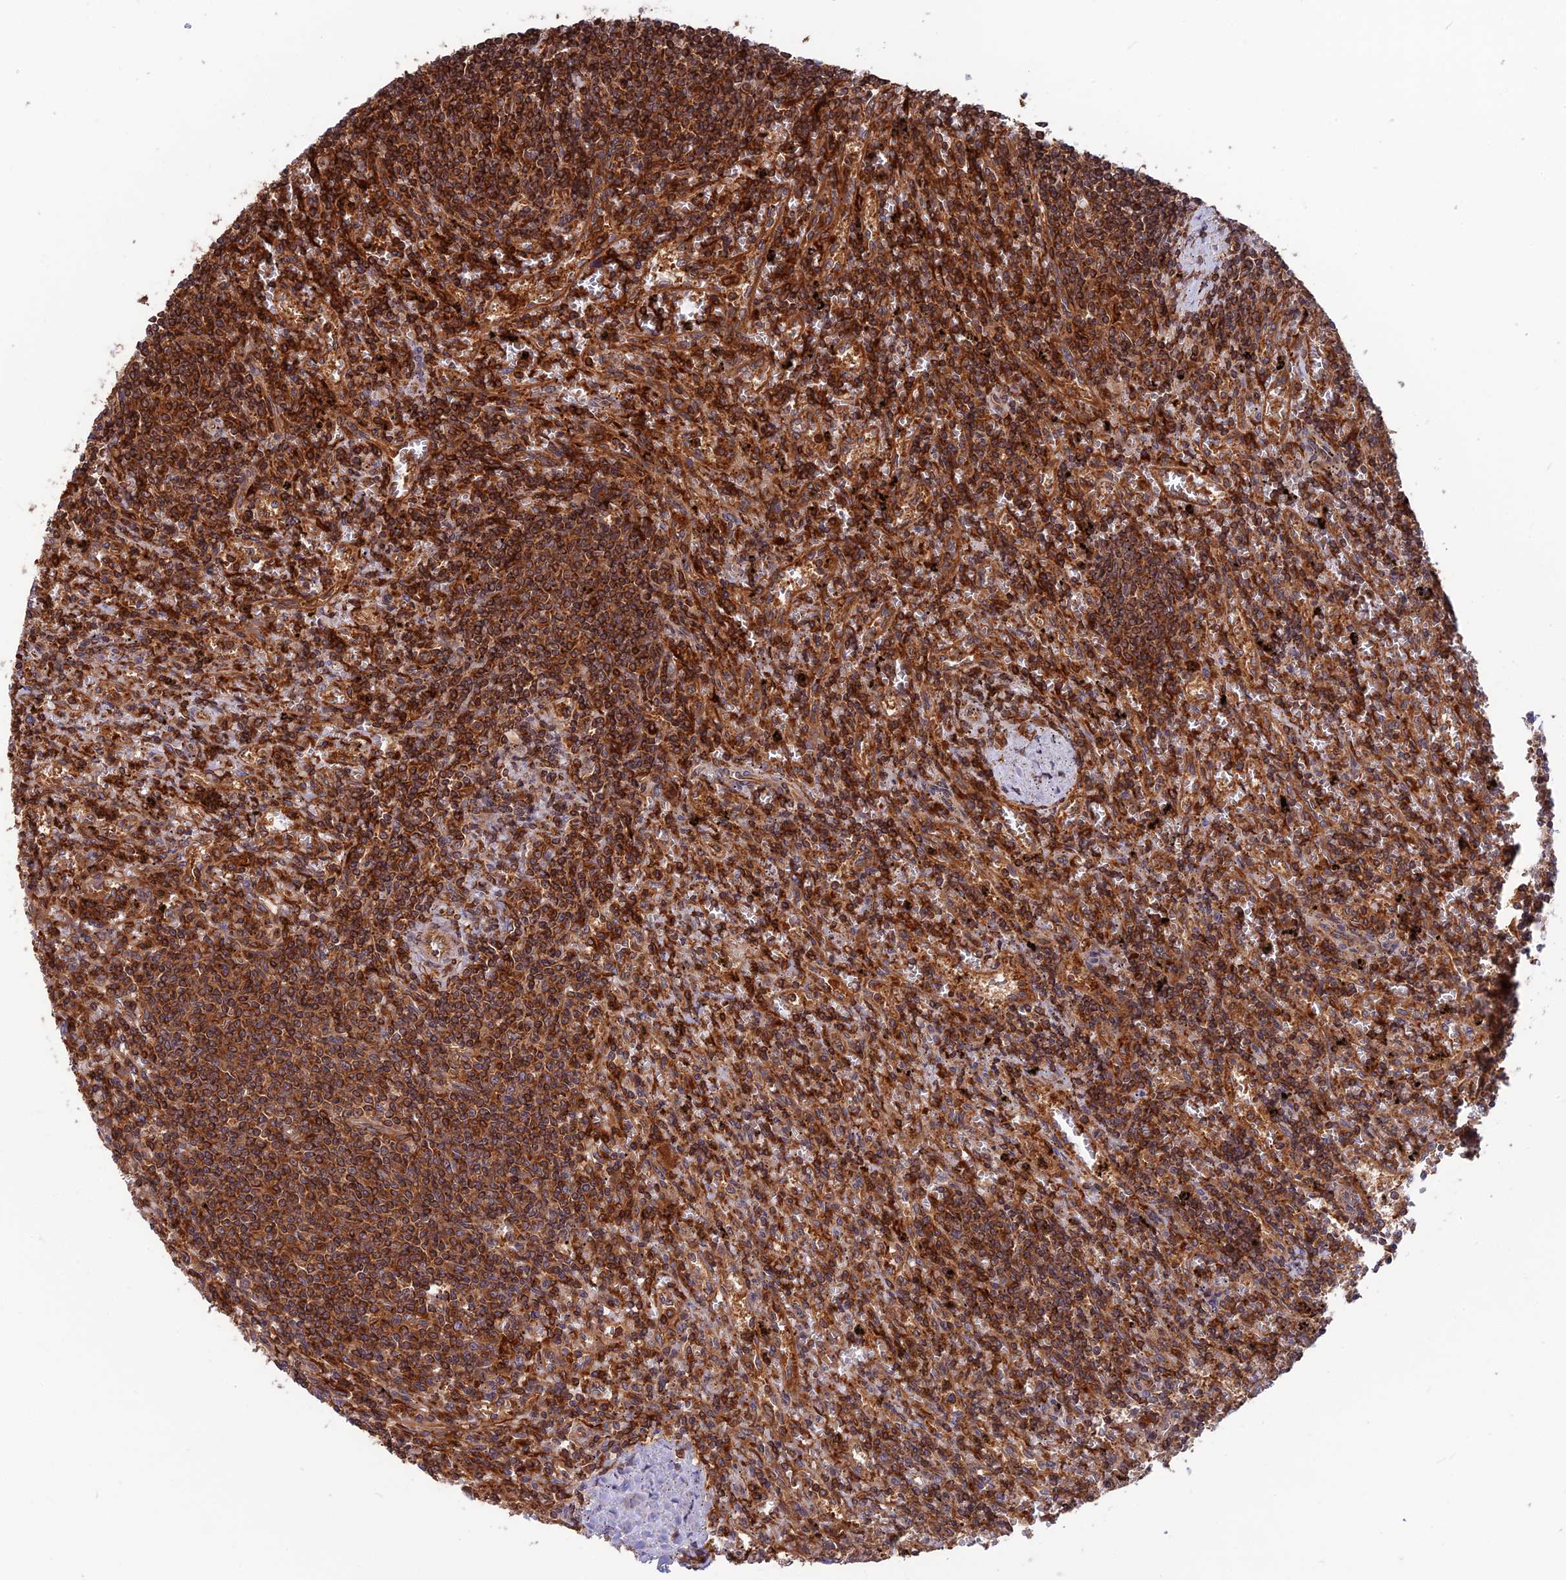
{"staining": {"intensity": "strong", "quantity": ">75%", "location": "cytoplasmic/membranous"}, "tissue": "lymphoma", "cell_type": "Tumor cells", "image_type": "cancer", "snomed": [{"axis": "morphology", "description": "Malignant lymphoma, non-Hodgkin's type, Low grade"}, {"axis": "topography", "description": "Spleen"}], "caption": "Lymphoma stained for a protein displays strong cytoplasmic/membranous positivity in tumor cells.", "gene": "WDR1", "patient": {"sex": "male", "age": 76}}